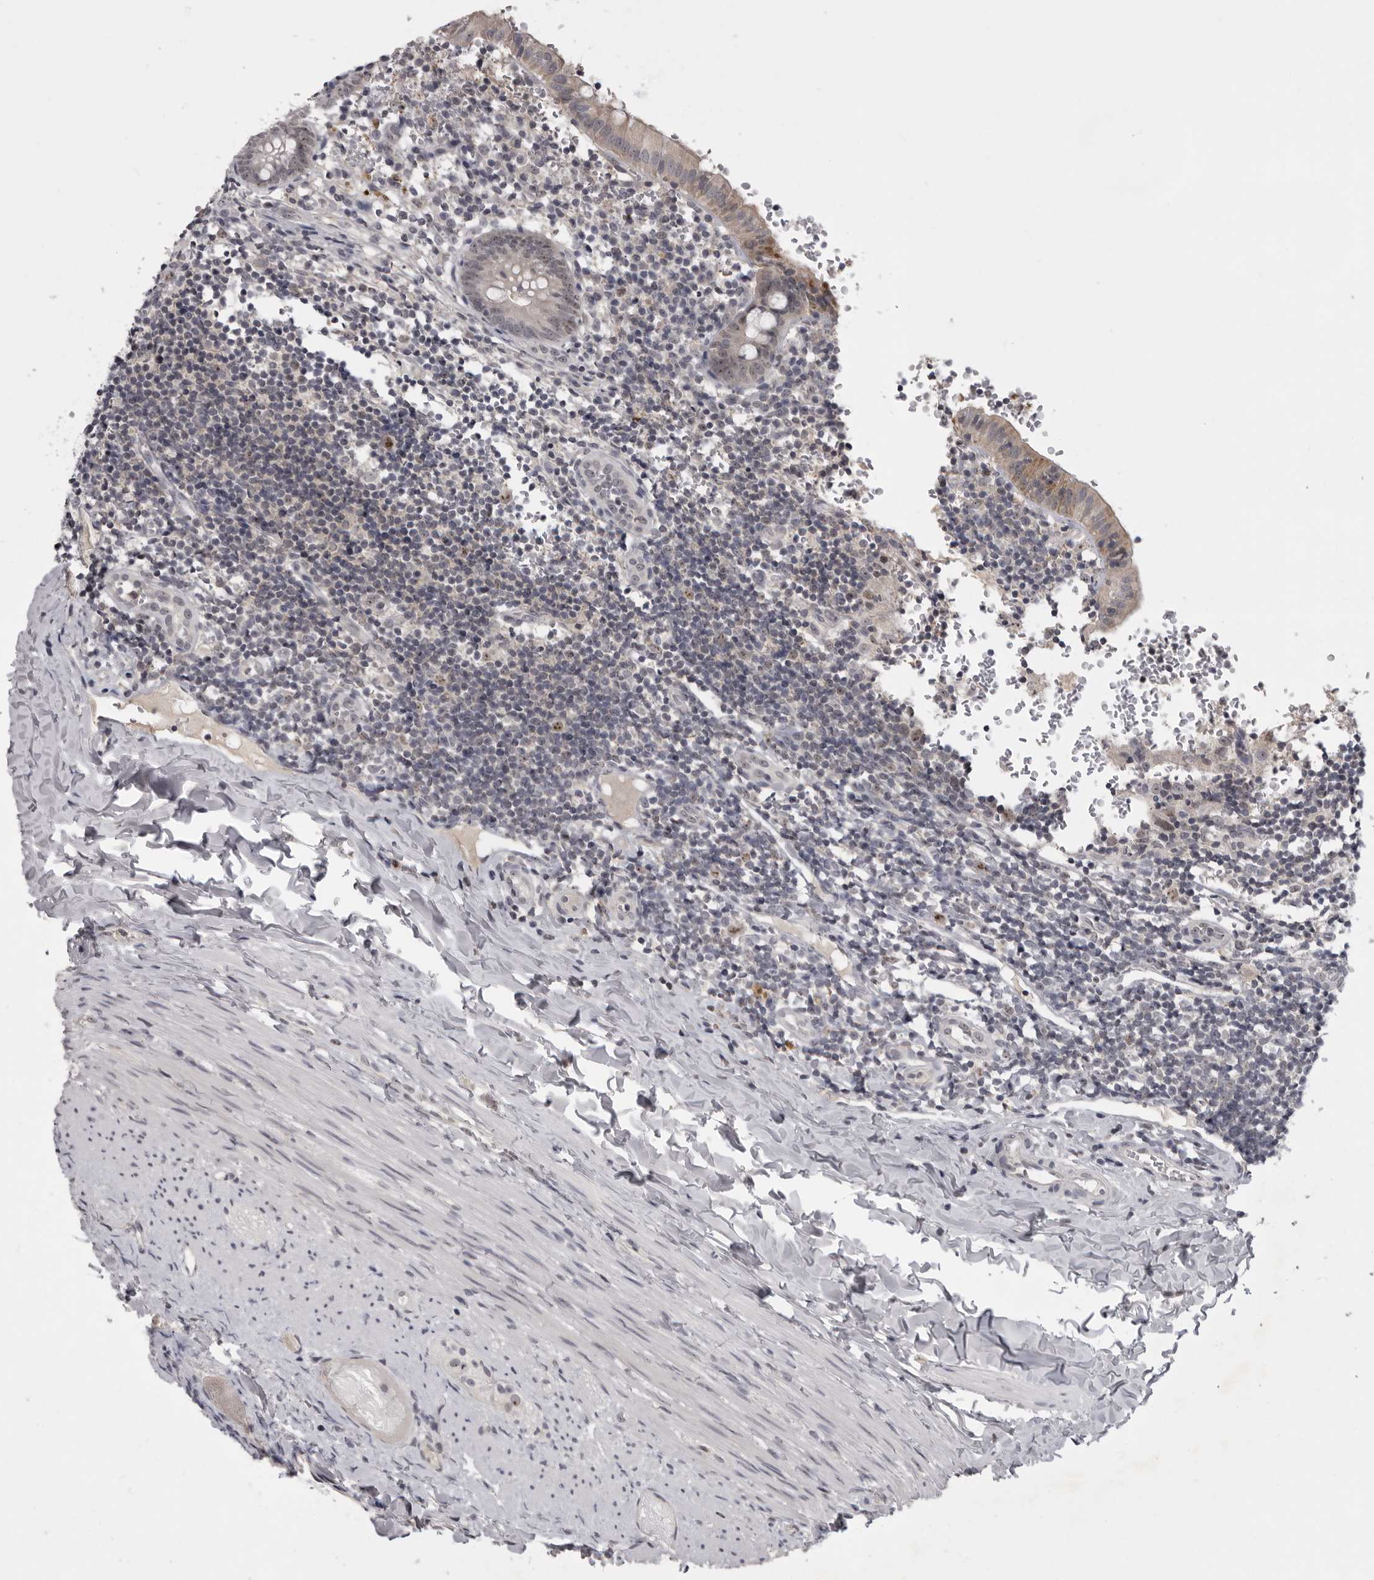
{"staining": {"intensity": "weak", "quantity": "<25%", "location": "cytoplasmic/membranous"}, "tissue": "appendix", "cell_type": "Glandular cells", "image_type": "normal", "snomed": [{"axis": "morphology", "description": "Normal tissue, NOS"}, {"axis": "topography", "description": "Appendix"}], "caption": "DAB (3,3'-diaminobenzidine) immunohistochemical staining of normal appendix shows no significant expression in glandular cells.", "gene": "MRTO4", "patient": {"sex": "male", "age": 8}}